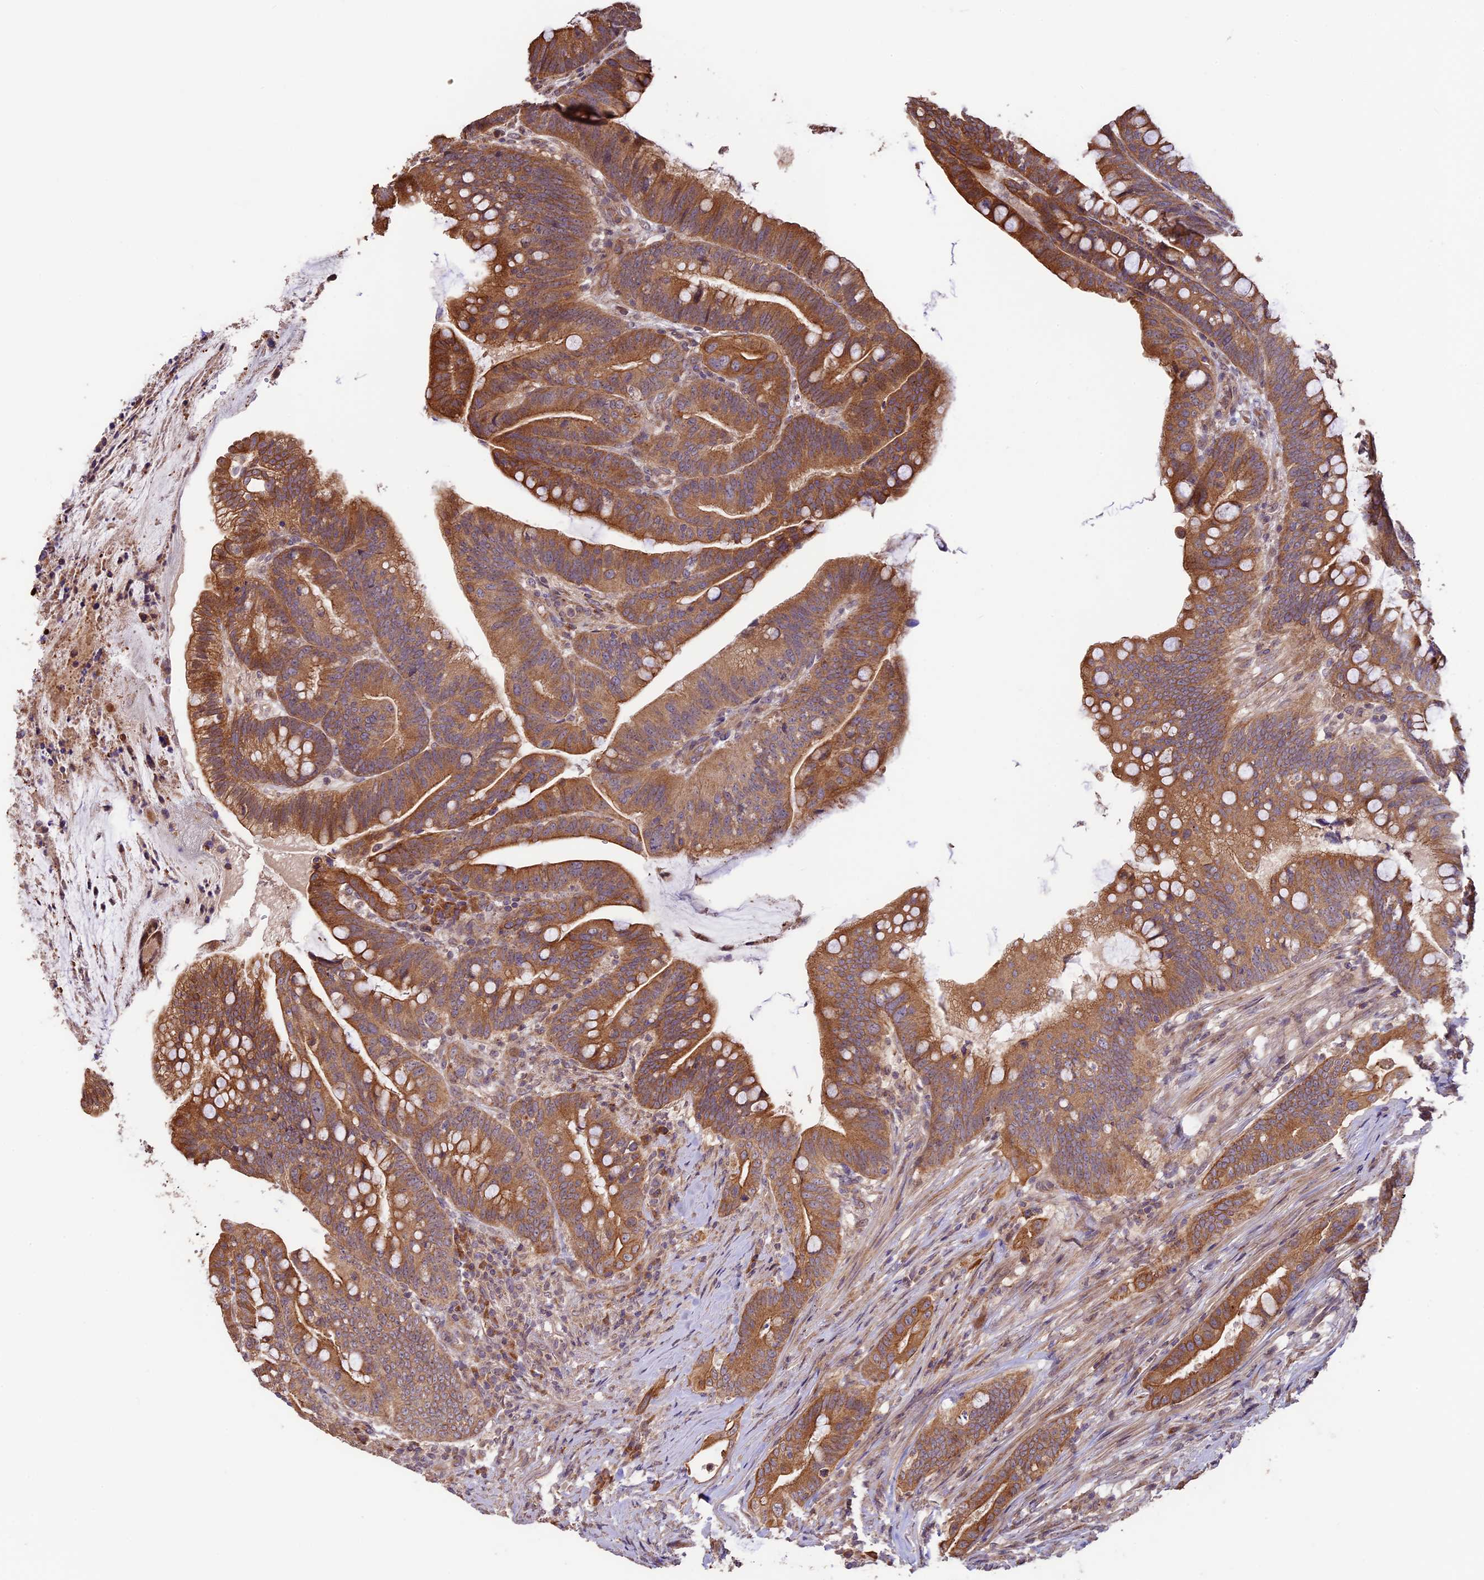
{"staining": {"intensity": "strong", "quantity": ">75%", "location": "cytoplasmic/membranous"}, "tissue": "colorectal cancer", "cell_type": "Tumor cells", "image_type": "cancer", "snomed": [{"axis": "morphology", "description": "Adenocarcinoma, NOS"}, {"axis": "topography", "description": "Colon"}], "caption": "Adenocarcinoma (colorectal) tissue demonstrates strong cytoplasmic/membranous positivity in about >75% of tumor cells, visualized by immunohistochemistry.", "gene": "BCAS4", "patient": {"sex": "female", "age": 66}}